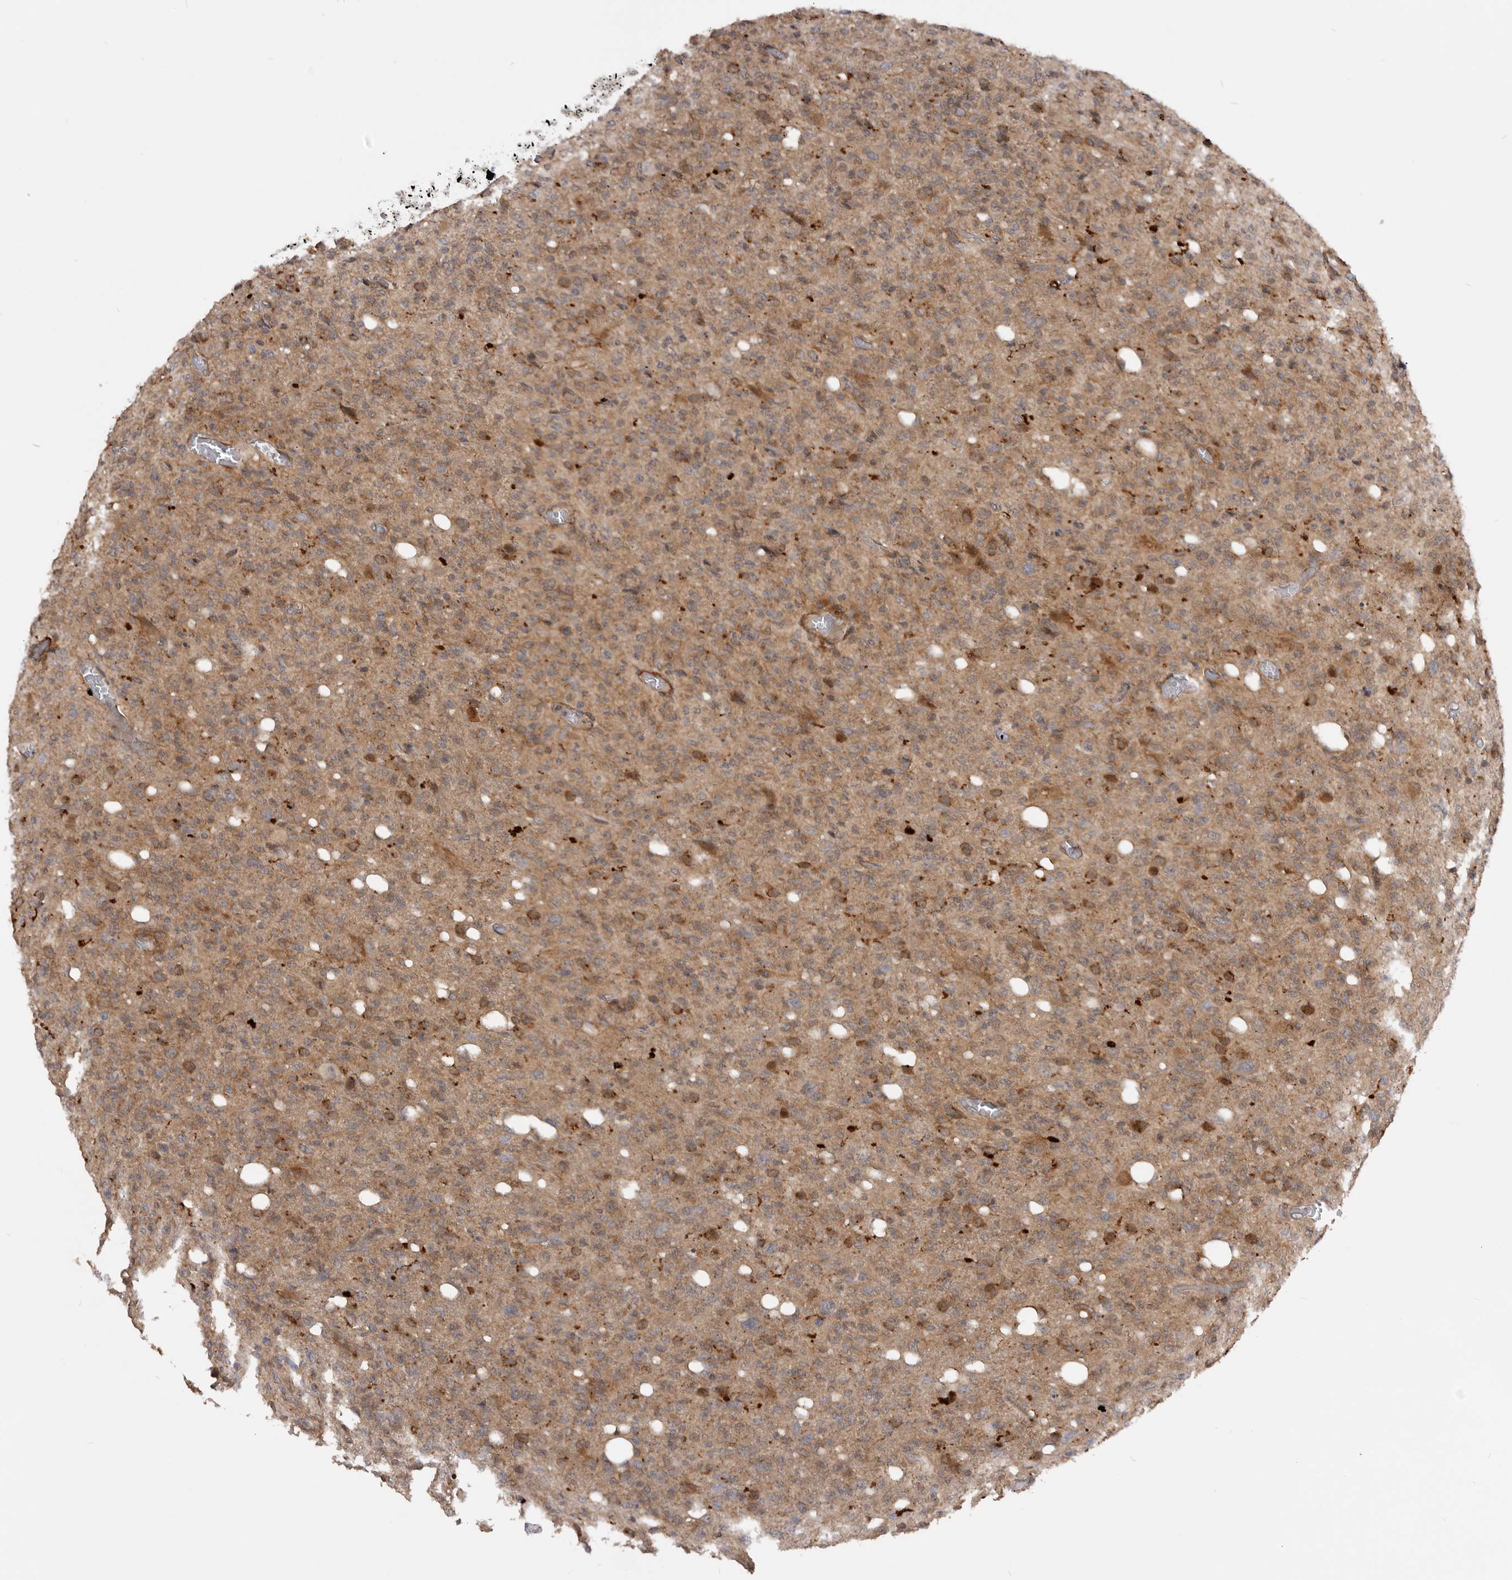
{"staining": {"intensity": "moderate", "quantity": "<25%", "location": "cytoplasmic/membranous"}, "tissue": "glioma", "cell_type": "Tumor cells", "image_type": "cancer", "snomed": [{"axis": "morphology", "description": "Glioma, malignant, High grade"}, {"axis": "topography", "description": "Brain"}], "caption": "Human malignant high-grade glioma stained with a protein marker displays moderate staining in tumor cells.", "gene": "TRIM56", "patient": {"sex": "female", "age": 57}}